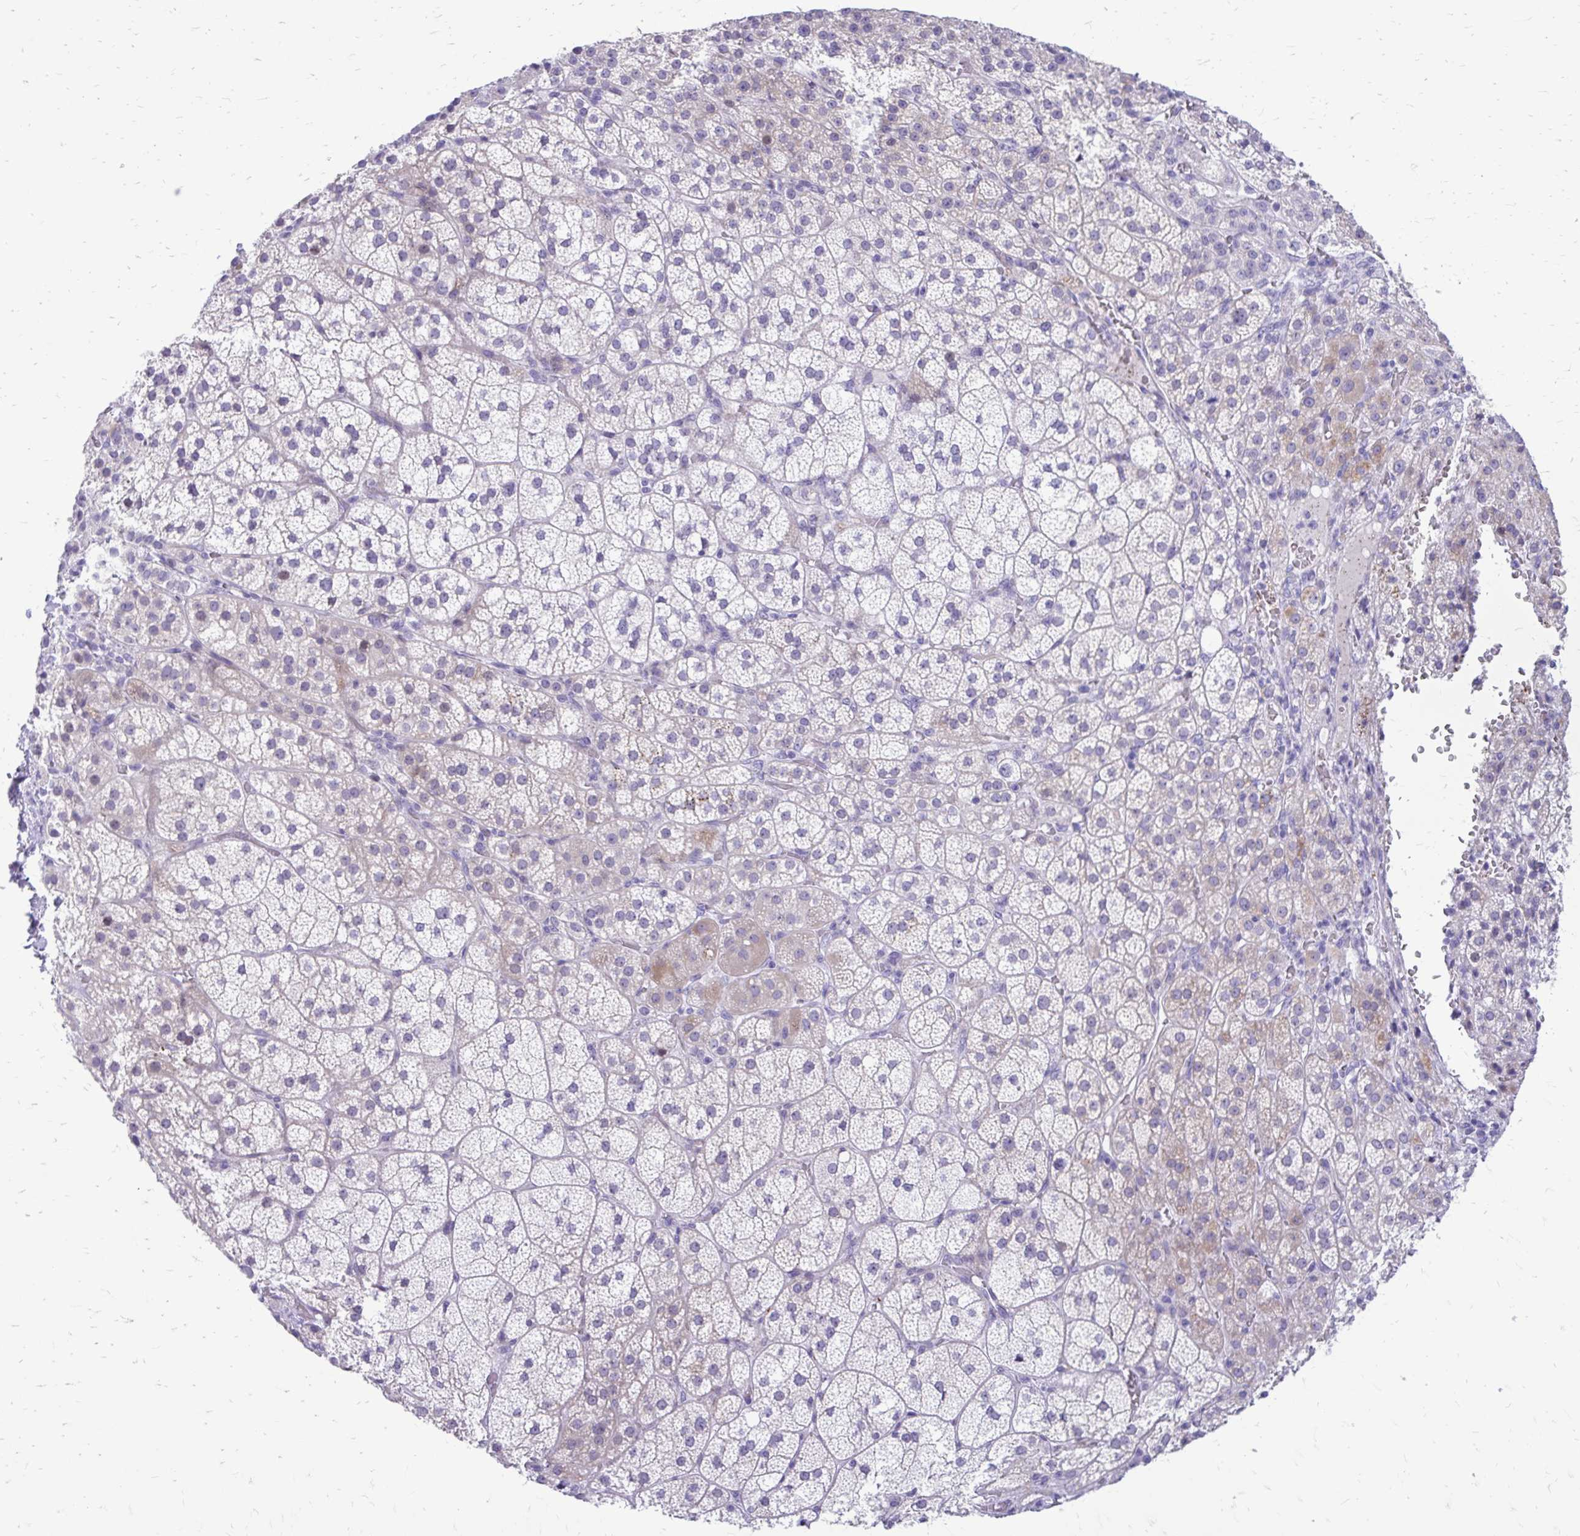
{"staining": {"intensity": "moderate", "quantity": "<25%", "location": "cytoplasmic/membranous,nuclear"}, "tissue": "adrenal gland", "cell_type": "Glandular cells", "image_type": "normal", "snomed": [{"axis": "morphology", "description": "Normal tissue, NOS"}, {"axis": "topography", "description": "Adrenal gland"}], "caption": "Immunohistochemical staining of unremarkable adrenal gland exhibits <25% levels of moderate cytoplasmic/membranous,nuclear protein positivity in about <25% of glandular cells.", "gene": "LCN15", "patient": {"sex": "female", "age": 60}}